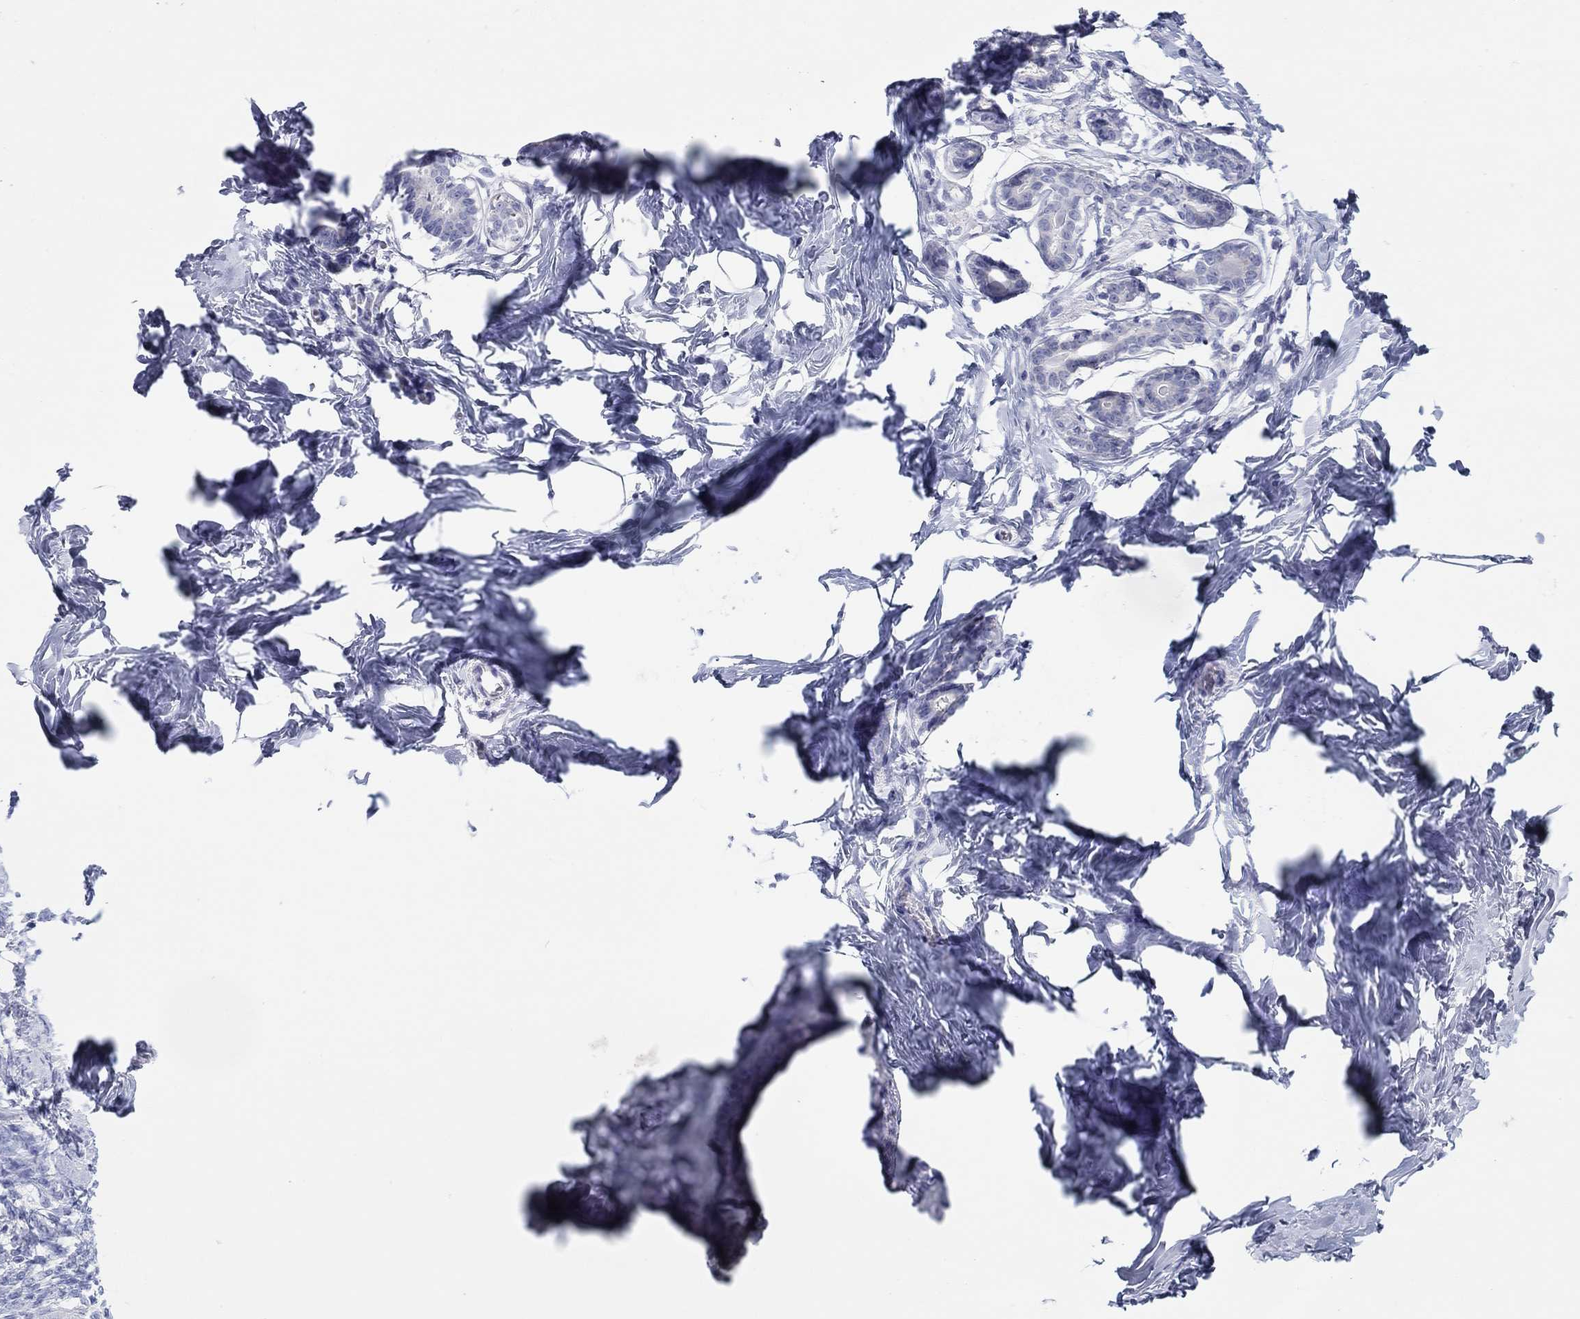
{"staining": {"intensity": "negative", "quantity": "none", "location": "none"}, "tissue": "breast", "cell_type": "Adipocytes", "image_type": "normal", "snomed": [{"axis": "morphology", "description": "Normal tissue, NOS"}, {"axis": "morphology", "description": "Lobular carcinoma, in situ"}, {"axis": "topography", "description": "Breast"}], "caption": "Breast was stained to show a protein in brown. There is no significant staining in adipocytes. Nuclei are stained in blue.", "gene": "CPNE6", "patient": {"sex": "female", "age": 35}}